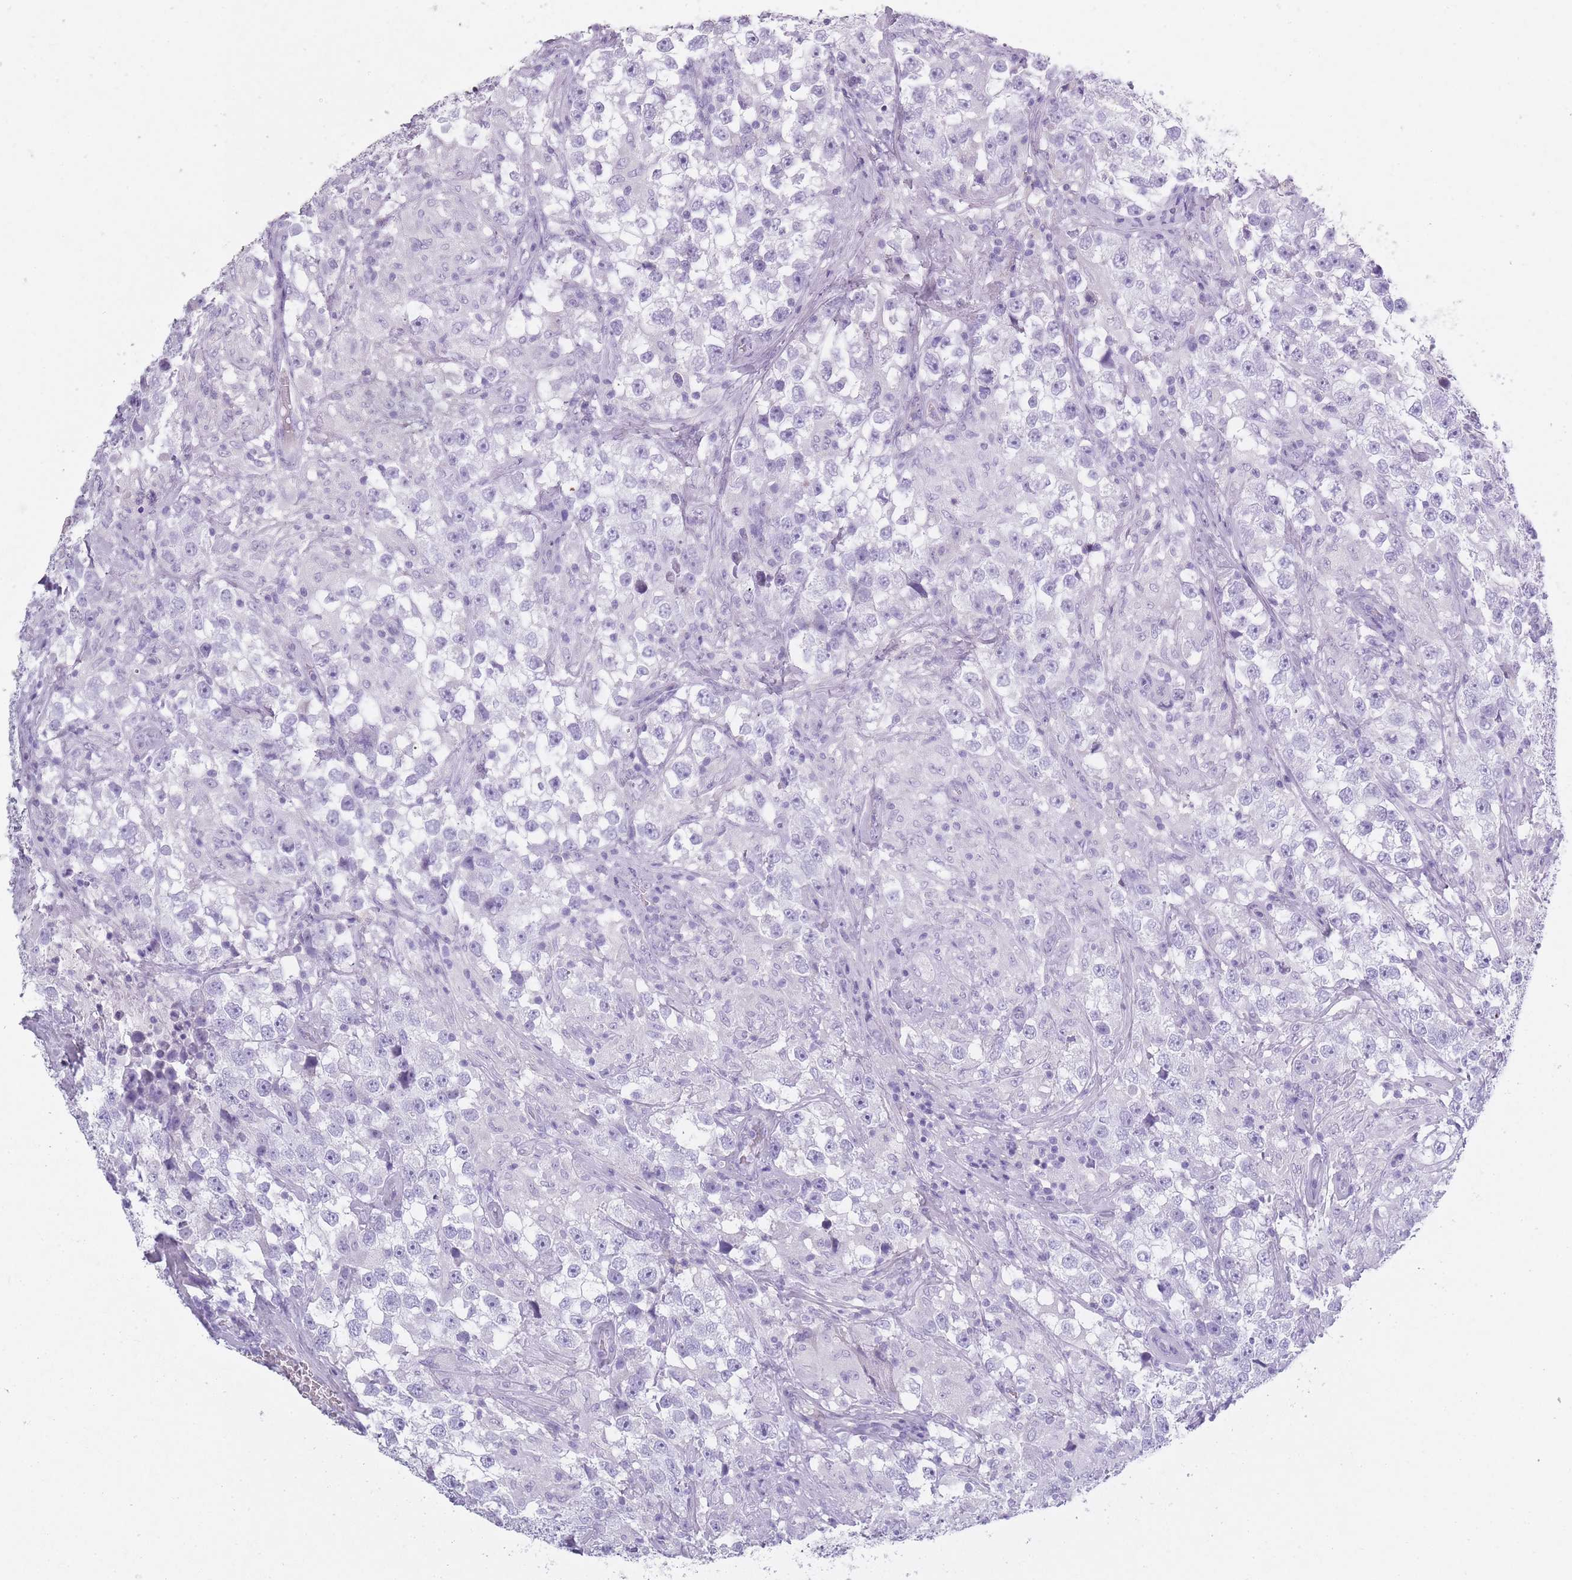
{"staining": {"intensity": "negative", "quantity": "none", "location": "none"}, "tissue": "testis cancer", "cell_type": "Tumor cells", "image_type": "cancer", "snomed": [{"axis": "morphology", "description": "Seminoma, NOS"}, {"axis": "topography", "description": "Testis"}], "caption": "Human testis cancer stained for a protein using immunohistochemistry (IHC) reveals no positivity in tumor cells.", "gene": "TCP11", "patient": {"sex": "male", "age": 46}}